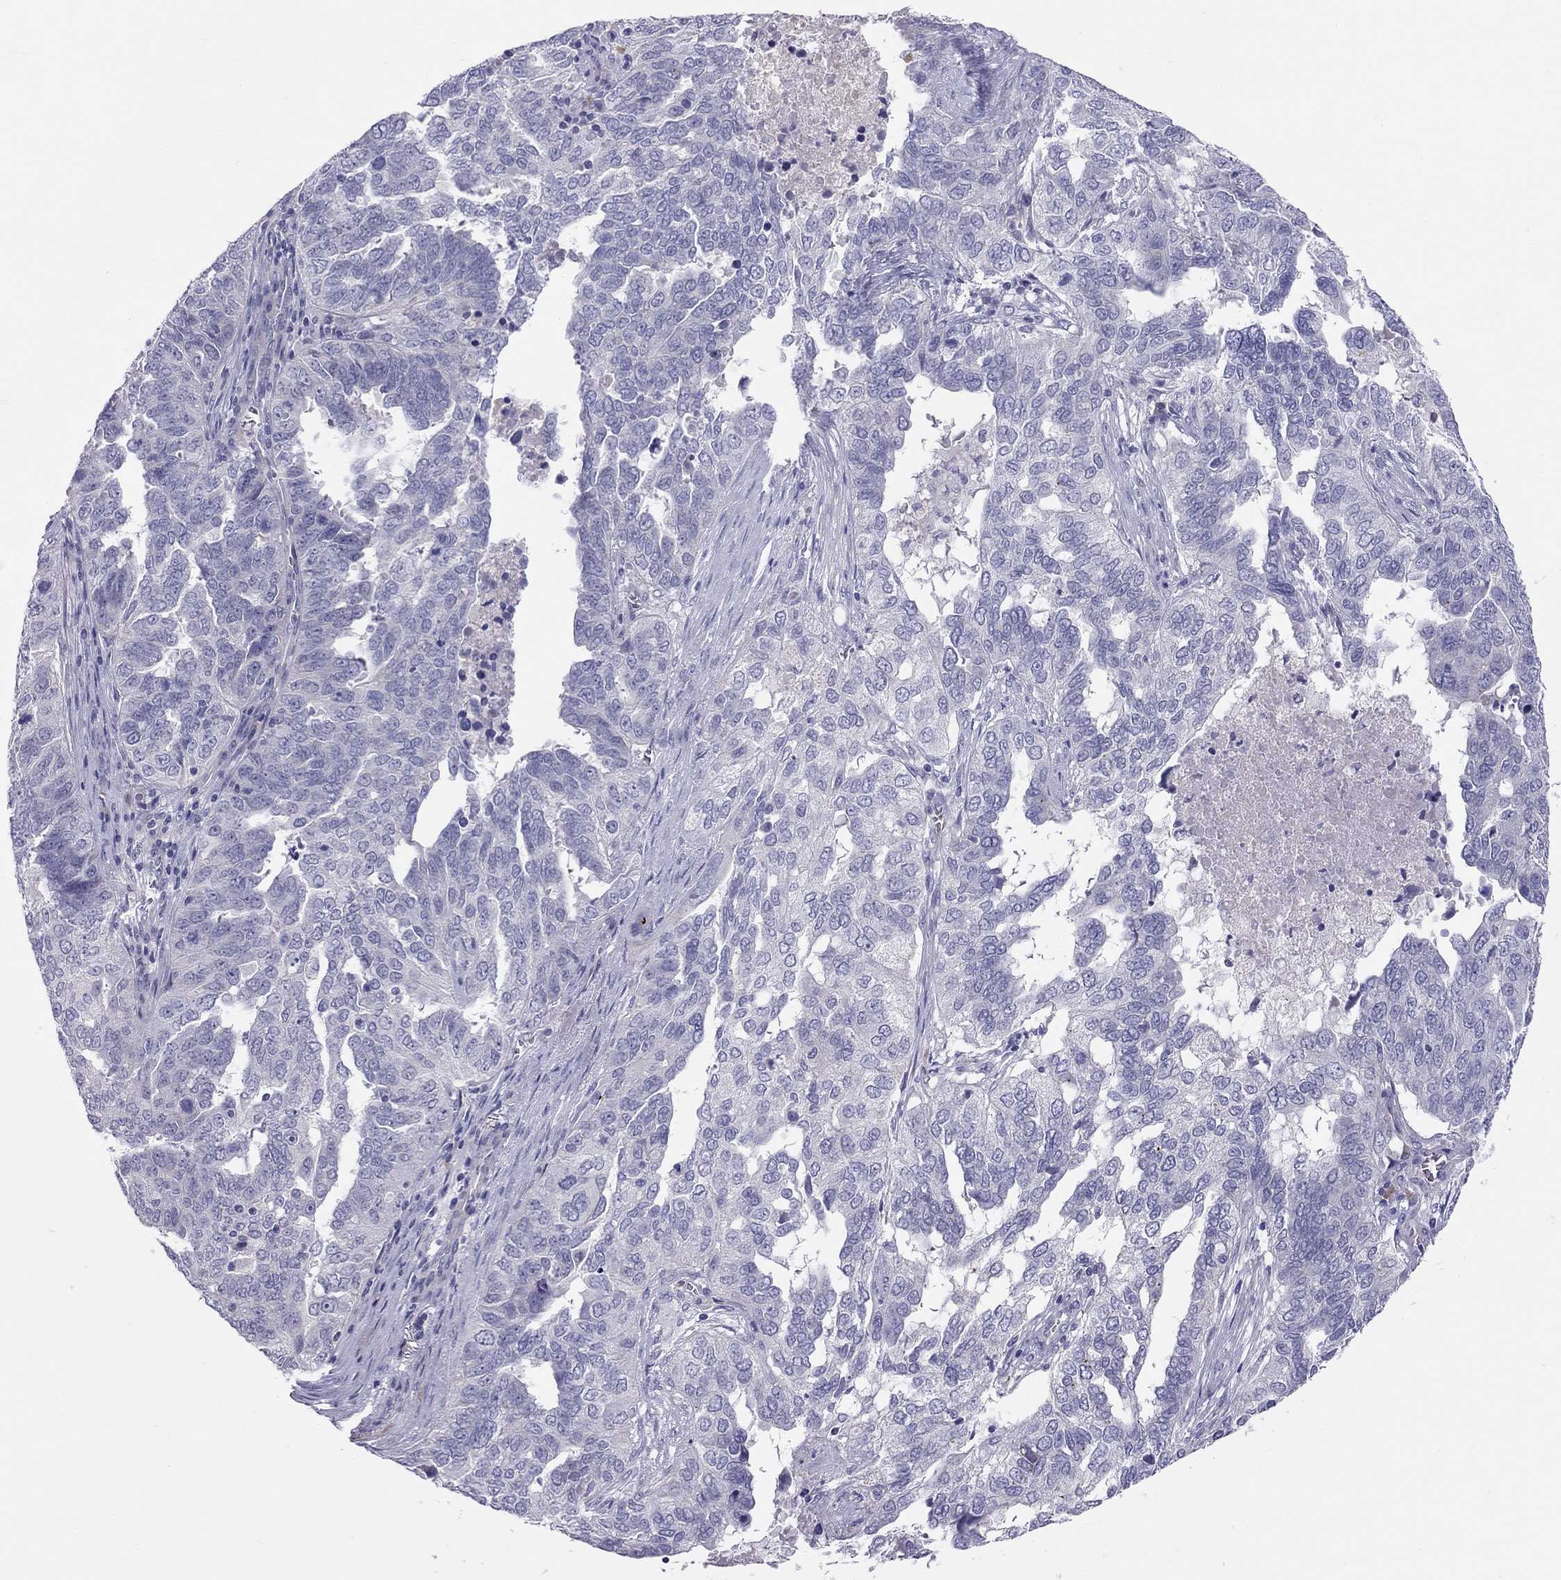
{"staining": {"intensity": "negative", "quantity": "none", "location": "none"}, "tissue": "ovarian cancer", "cell_type": "Tumor cells", "image_type": "cancer", "snomed": [{"axis": "morphology", "description": "Carcinoma, endometroid"}, {"axis": "topography", "description": "Soft tissue"}, {"axis": "topography", "description": "Ovary"}], "caption": "This image is of ovarian endometroid carcinoma stained with immunohistochemistry to label a protein in brown with the nuclei are counter-stained blue. There is no staining in tumor cells.", "gene": "FRMD1", "patient": {"sex": "female", "age": 52}}